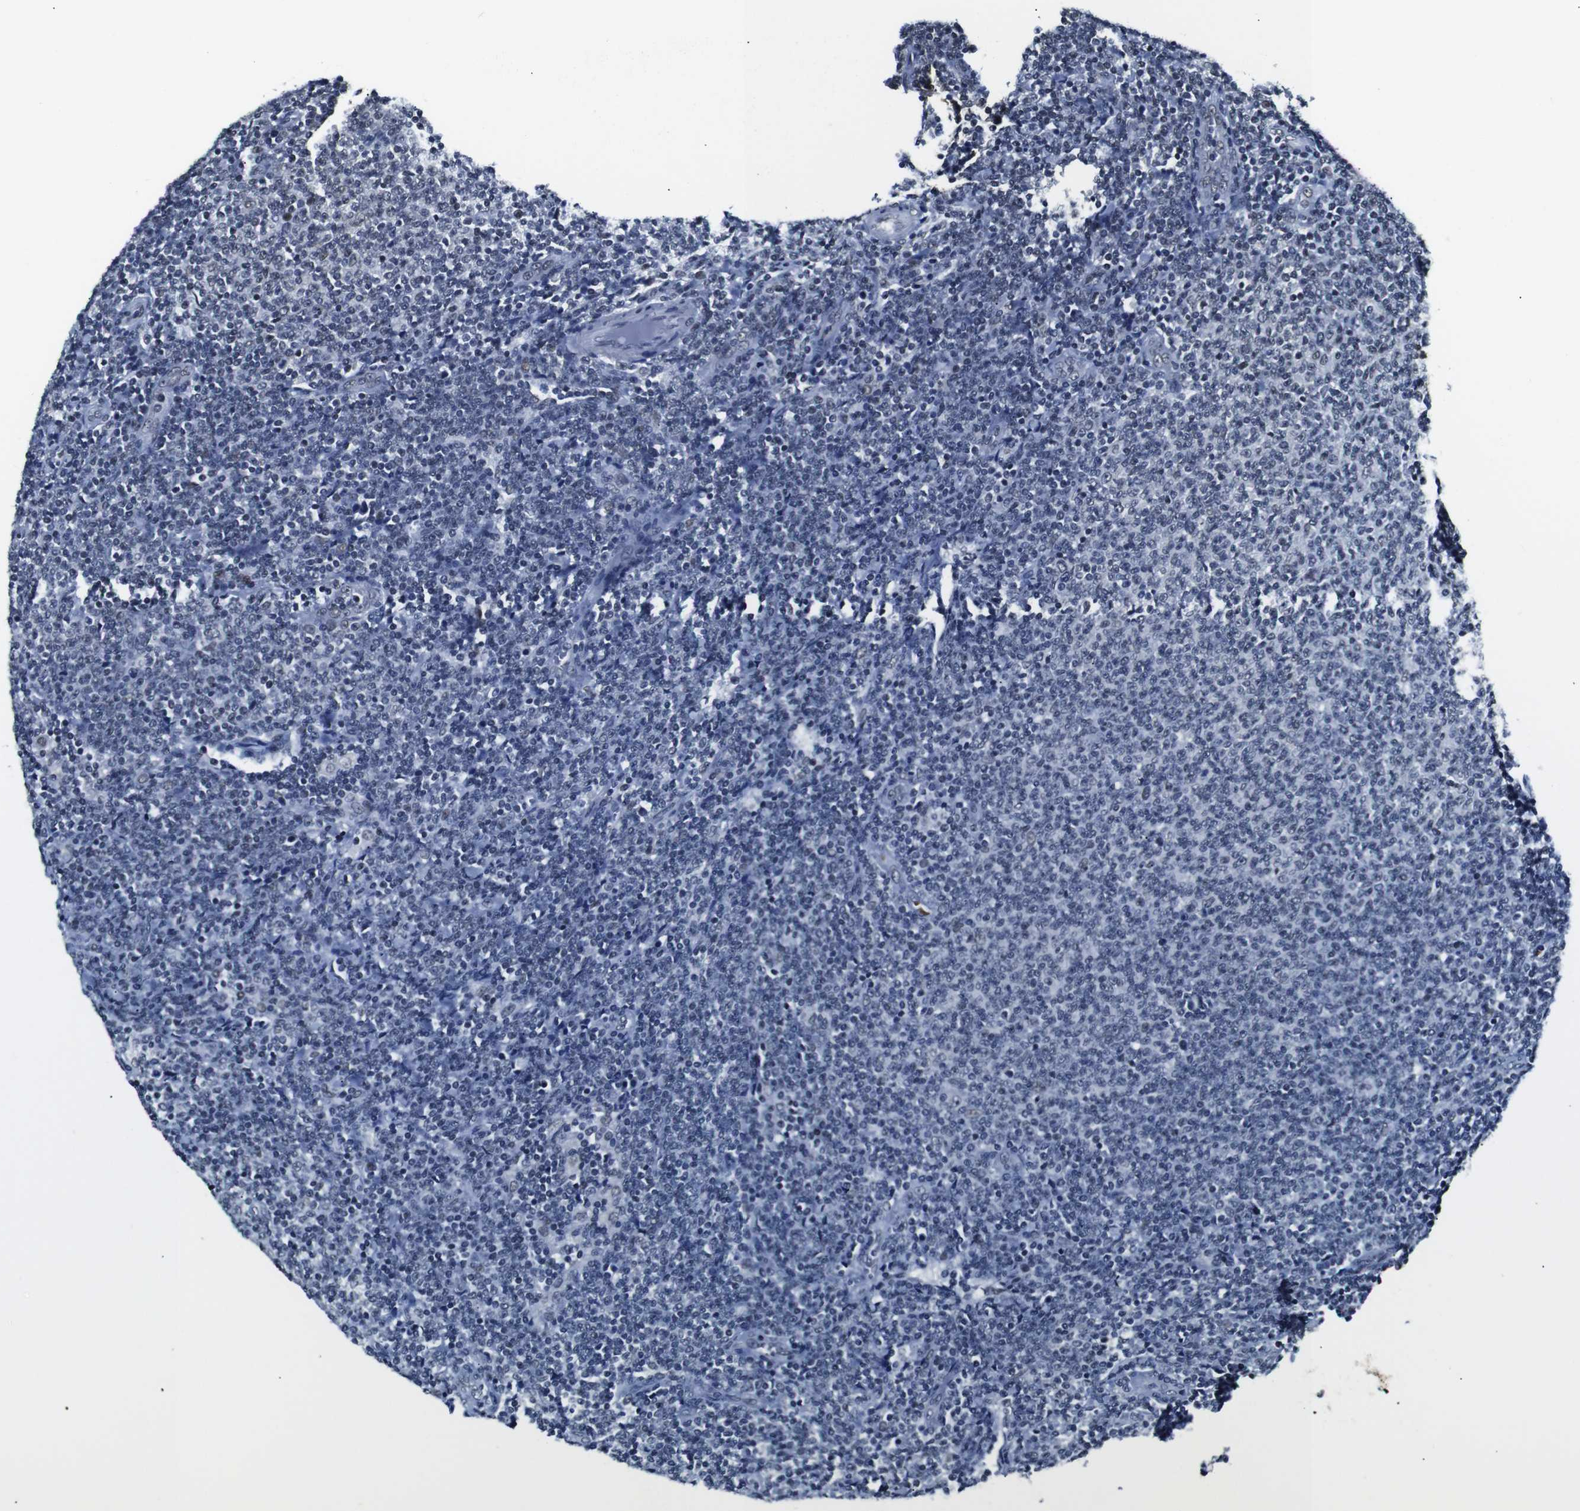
{"staining": {"intensity": "negative", "quantity": "none", "location": "none"}, "tissue": "lymphoma", "cell_type": "Tumor cells", "image_type": "cancer", "snomed": [{"axis": "morphology", "description": "Malignant lymphoma, non-Hodgkin's type, Low grade"}, {"axis": "topography", "description": "Lymph node"}], "caption": "Tumor cells are negative for protein expression in human lymphoma.", "gene": "ILDR2", "patient": {"sex": "male", "age": 66}}